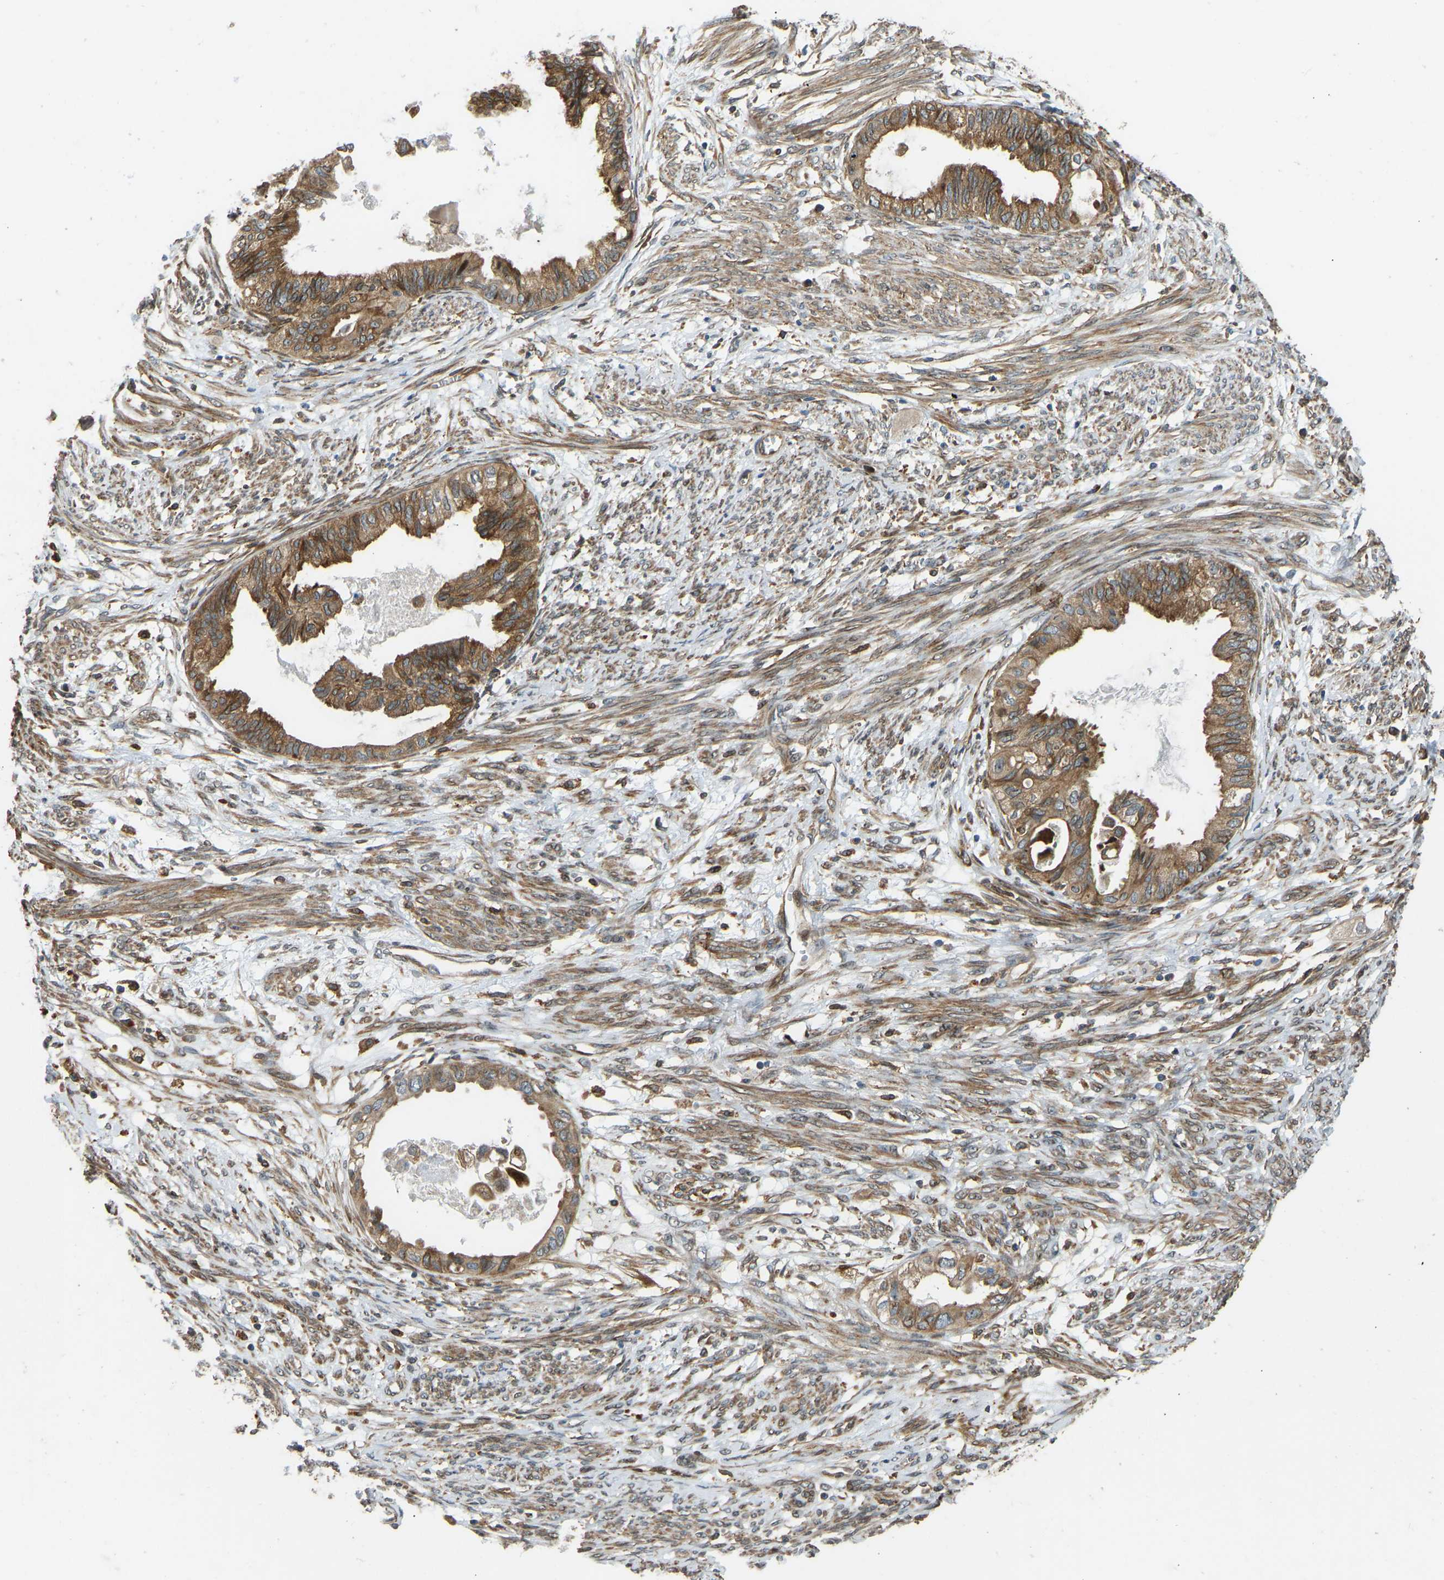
{"staining": {"intensity": "strong", "quantity": ">75%", "location": "cytoplasmic/membranous"}, "tissue": "cervical cancer", "cell_type": "Tumor cells", "image_type": "cancer", "snomed": [{"axis": "morphology", "description": "Normal tissue, NOS"}, {"axis": "morphology", "description": "Adenocarcinoma, NOS"}, {"axis": "topography", "description": "Cervix"}, {"axis": "topography", "description": "Endometrium"}], "caption": "Tumor cells reveal strong cytoplasmic/membranous staining in about >75% of cells in adenocarcinoma (cervical).", "gene": "OS9", "patient": {"sex": "female", "age": 86}}